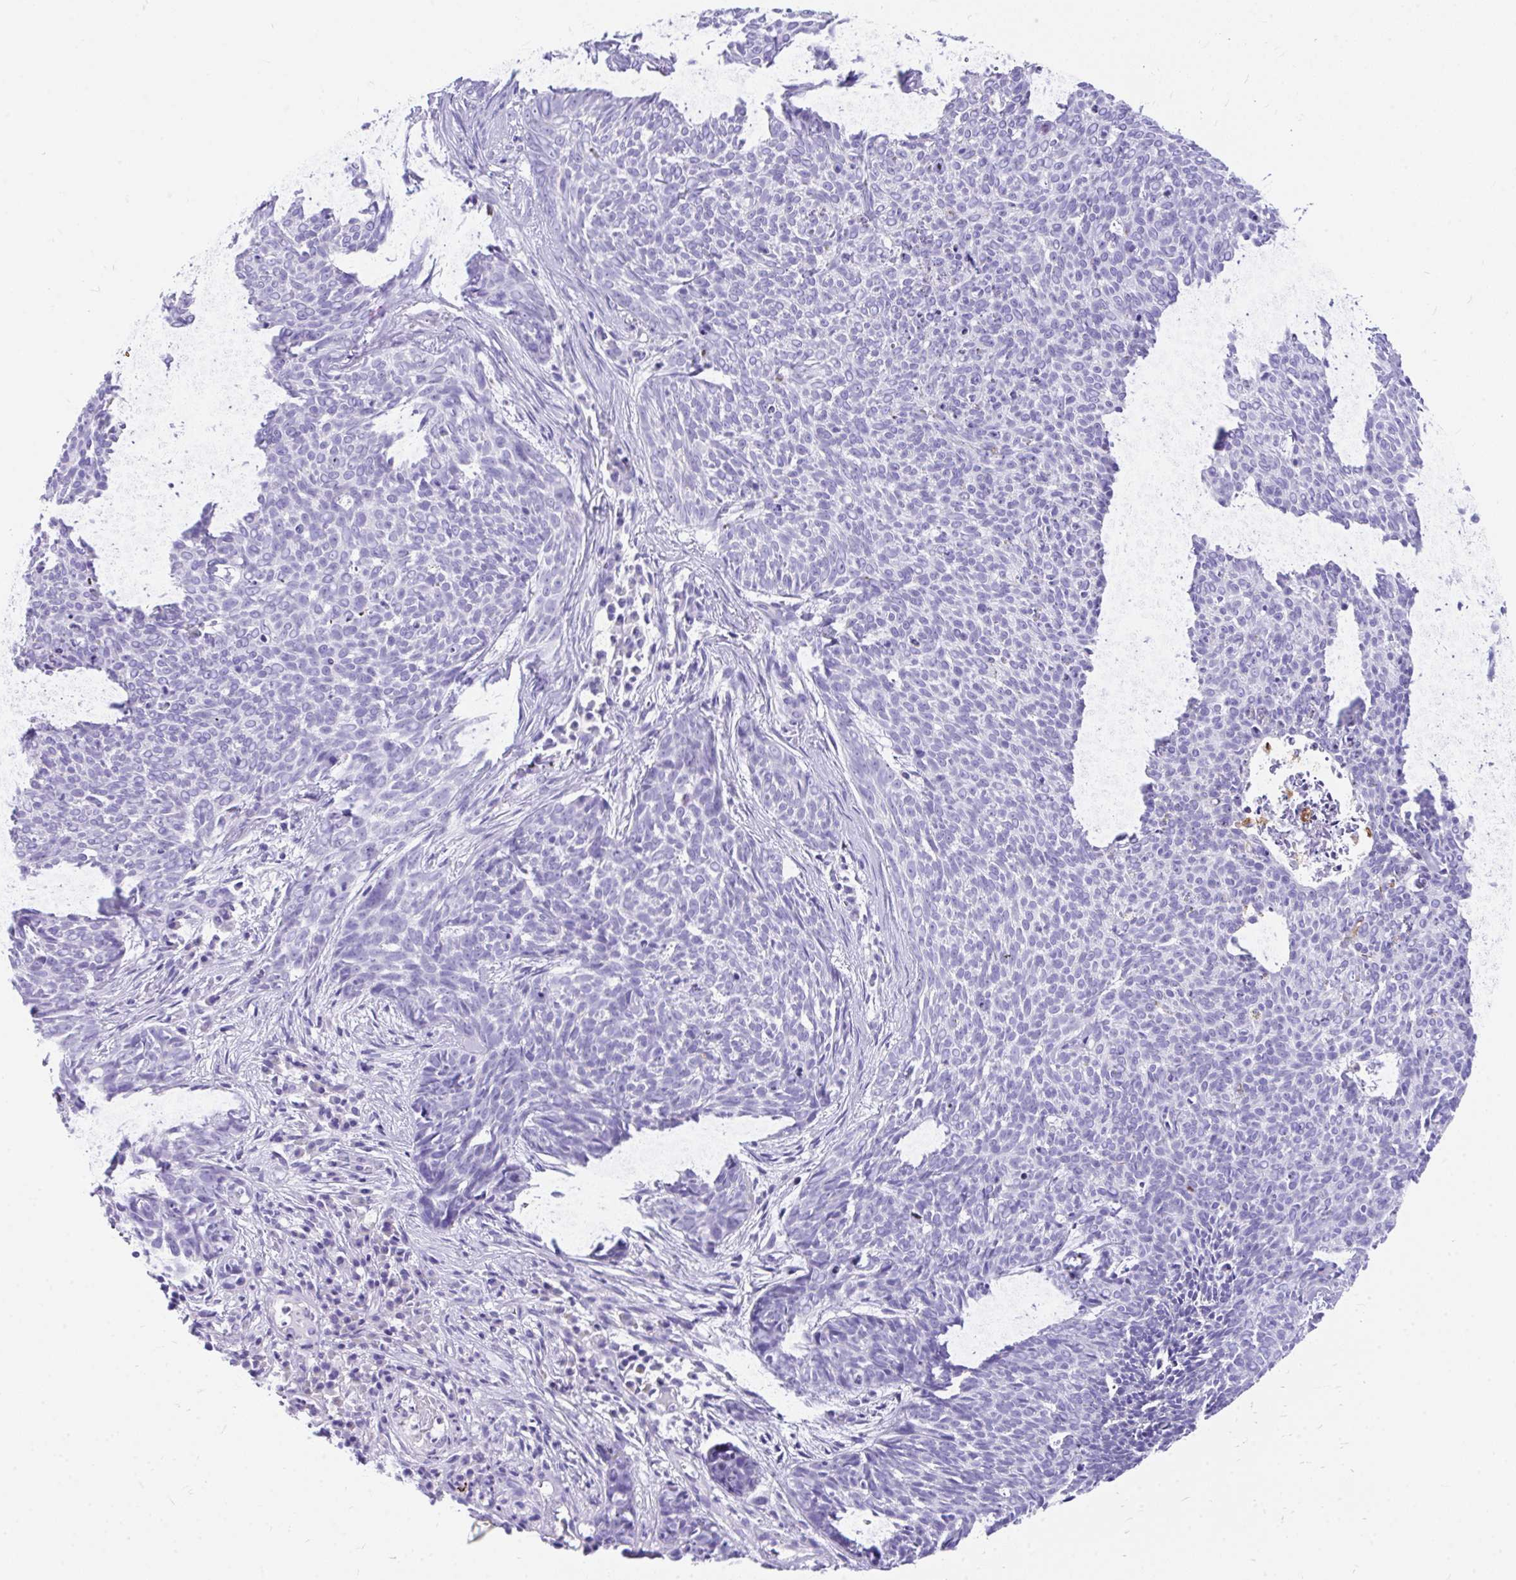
{"staining": {"intensity": "negative", "quantity": "none", "location": "none"}, "tissue": "skin cancer", "cell_type": "Tumor cells", "image_type": "cancer", "snomed": [{"axis": "morphology", "description": "Basal cell carcinoma"}, {"axis": "topography", "description": "Skin"}], "caption": "IHC of human skin basal cell carcinoma reveals no expression in tumor cells.", "gene": "ZNF699", "patient": {"sex": "female", "age": 93}}